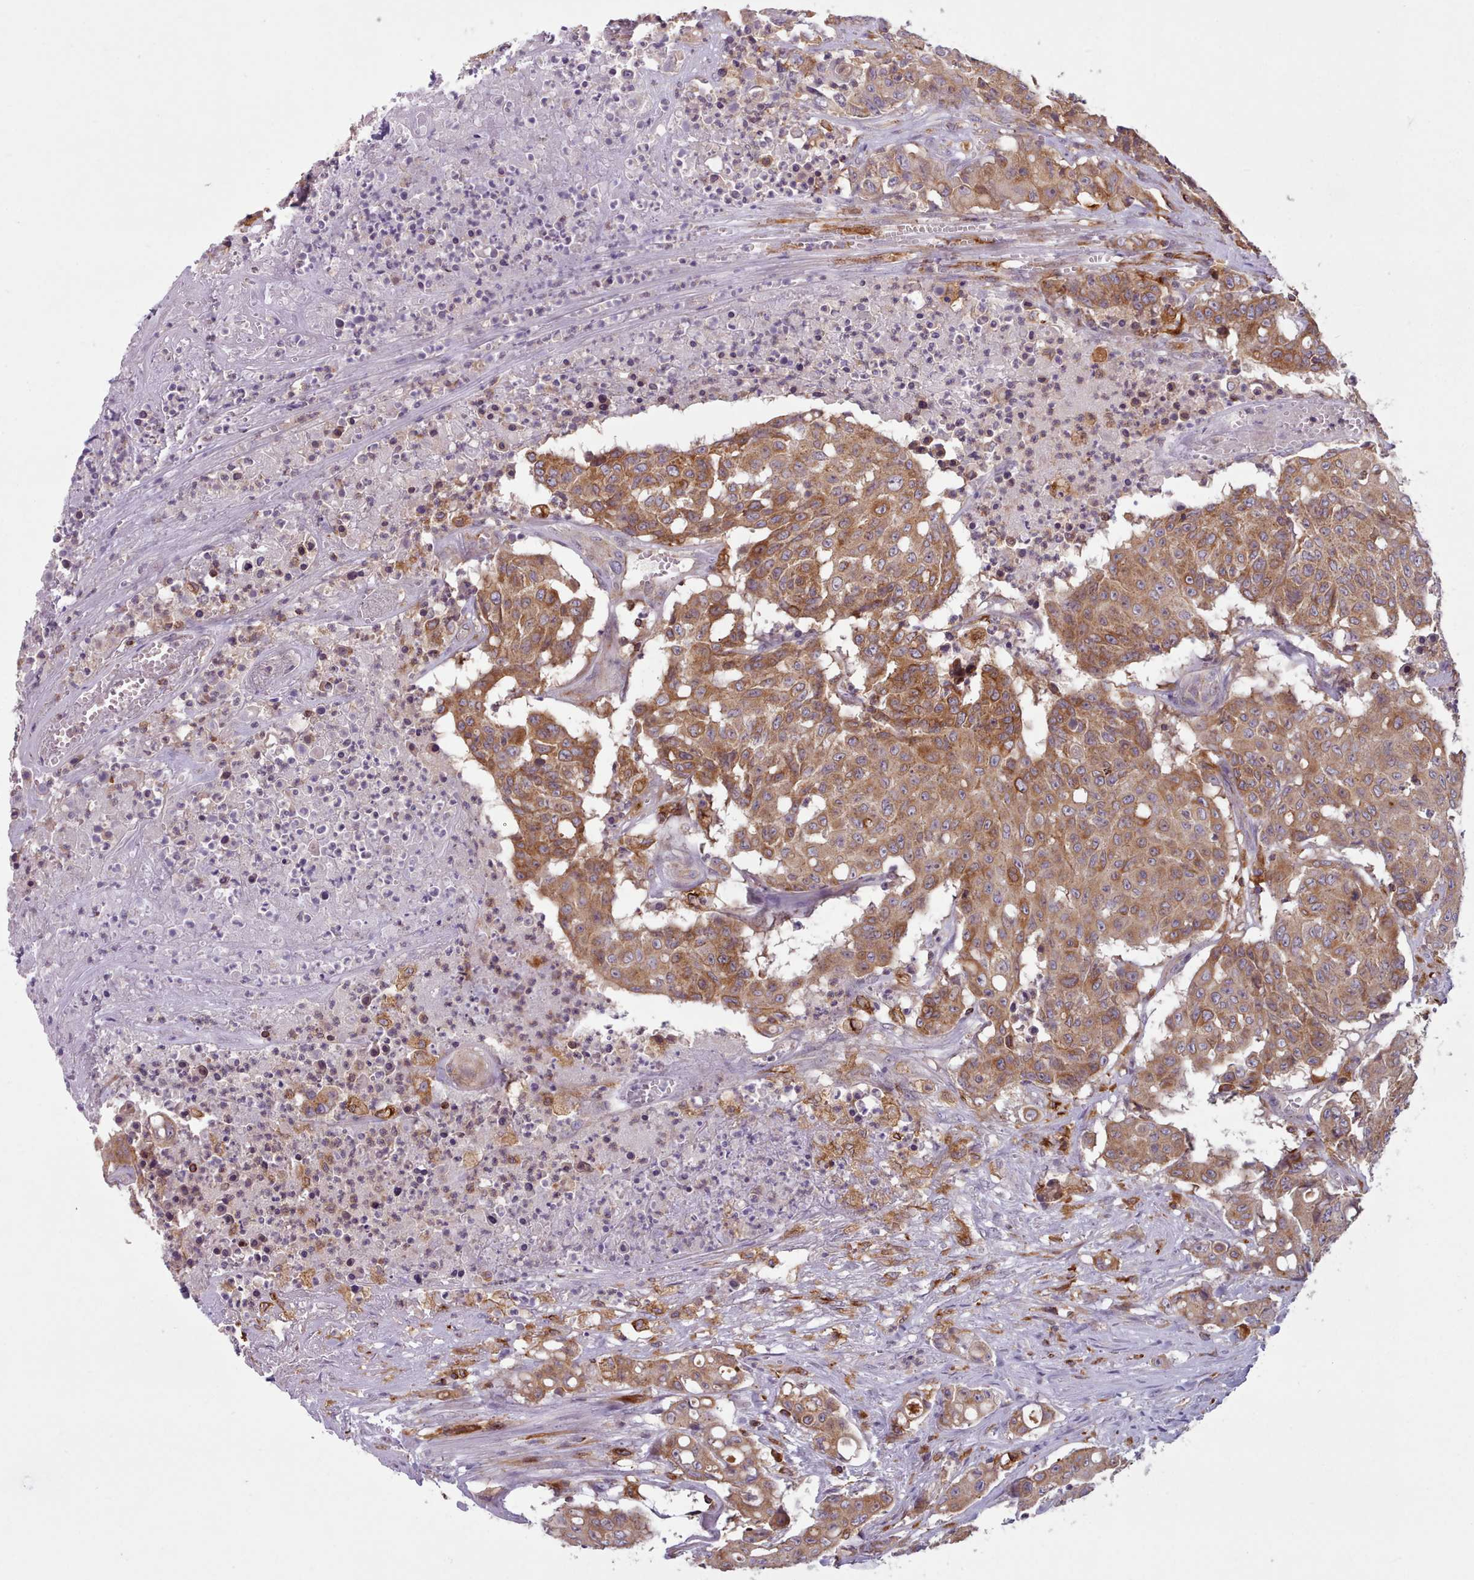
{"staining": {"intensity": "moderate", "quantity": ">75%", "location": "cytoplasmic/membranous"}, "tissue": "colorectal cancer", "cell_type": "Tumor cells", "image_type": "cancer", "snomed": [{"axis": "morphology", "description": "Adenocarcinoma, NOS"}, {"axis": "topography", "description": "Colon"}], "caption": "Approximately >75% of tumor cells in adenocarcinoma (colorectal) reveal moderate cytoplasmic/membranous protein expression as visualized by brown immunohistochemical staining.", "gene": "CRYBG1", "patient": {"sex": "male", "age": 51}}